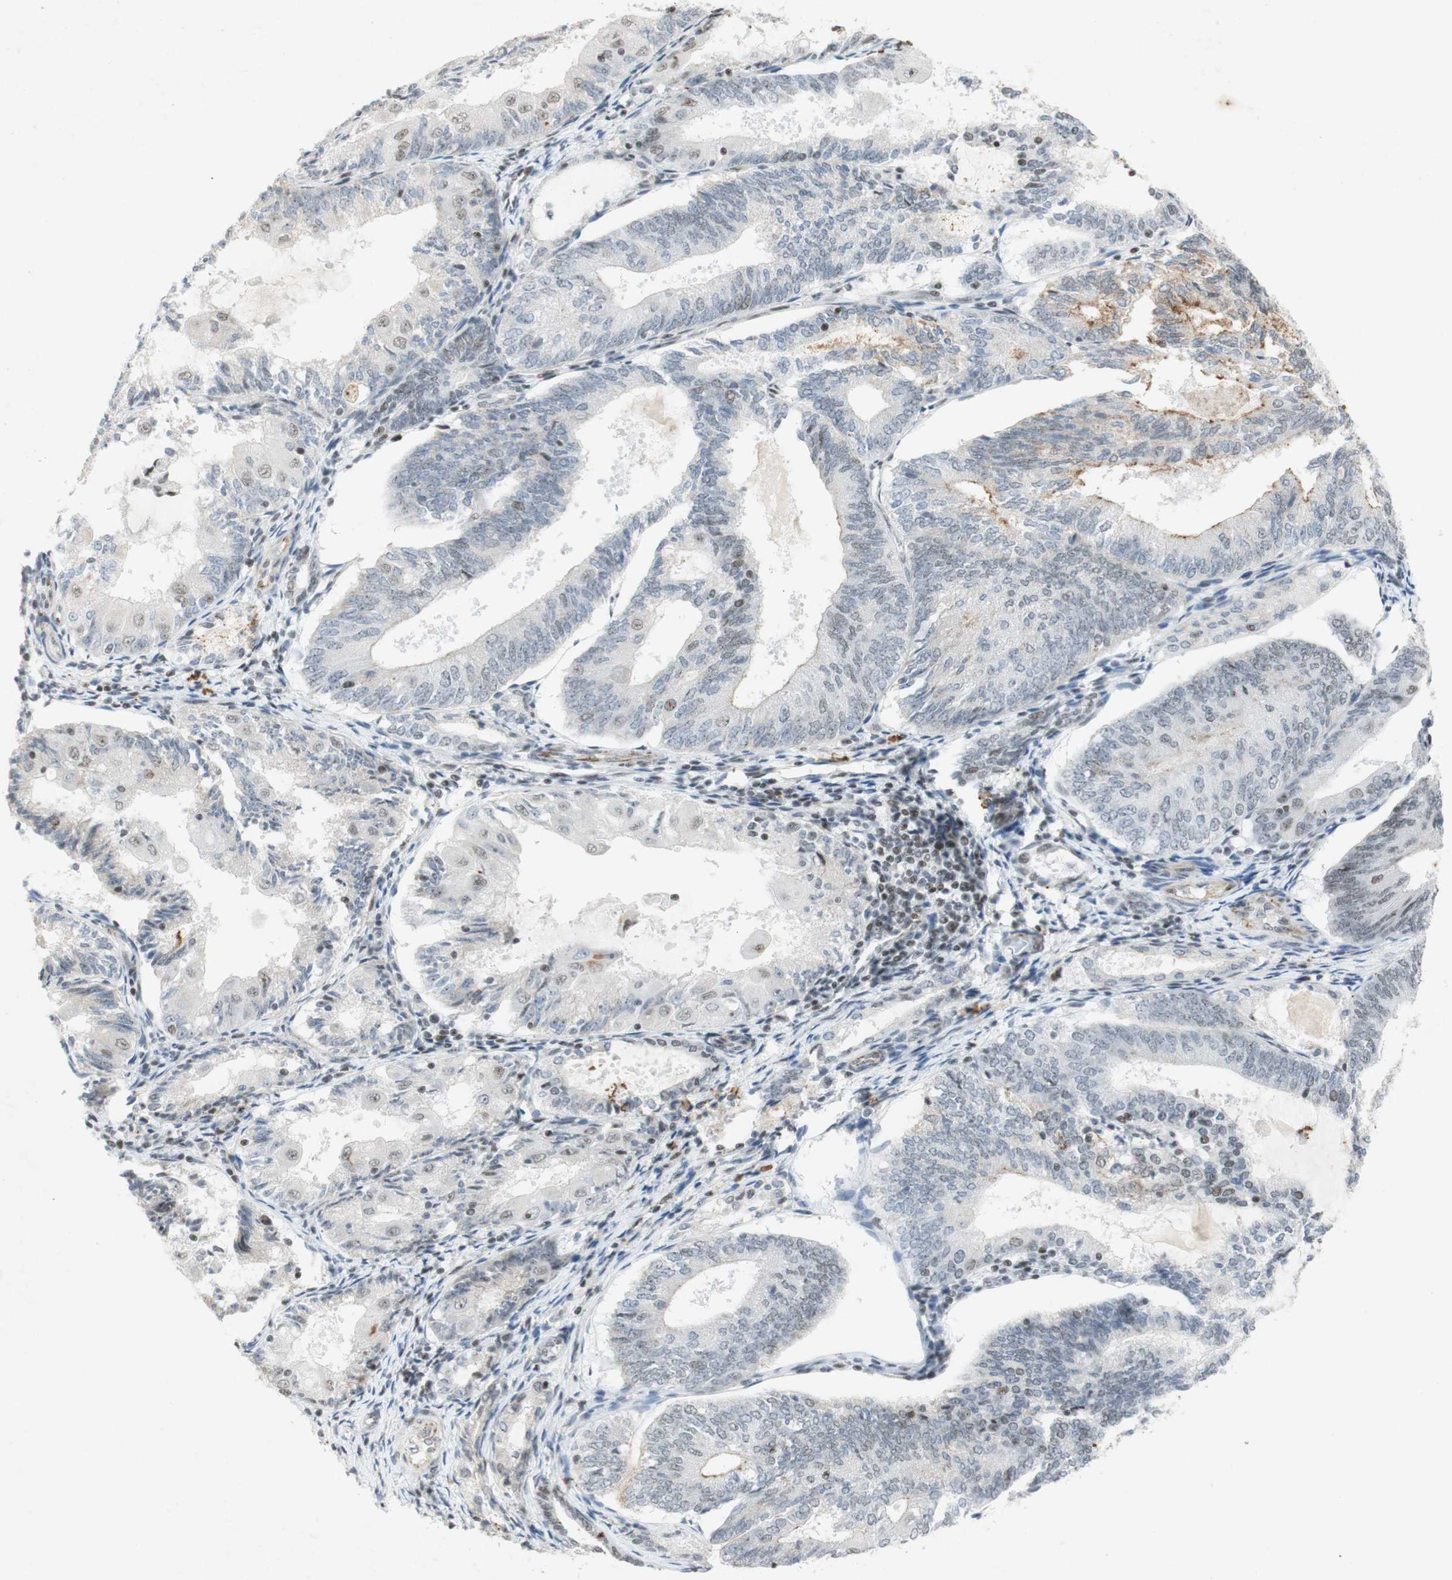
{"staining": {"intensity": "moderate", "quantity": "25%-75%", "location": "nuclear"}, "tissue": "endometrial cancer", "cell_type": "Tumor cells", "image_type": "cancer", "snomed": [{"axis": "morphology", "description": "Adenocarcinoma, NOS"}, {"axis": "topography", "description": "Endometrium"}], "caption": "DAB (3,3'-diaminobenzidine) immunohistochemical staining of human endometrial adenocarcinoma exhibits moderate nuclear protein staining in about 25%-75% of tumor cells.", "gene": "IRF1", "patient": {"sex": "female", "age": 81}}